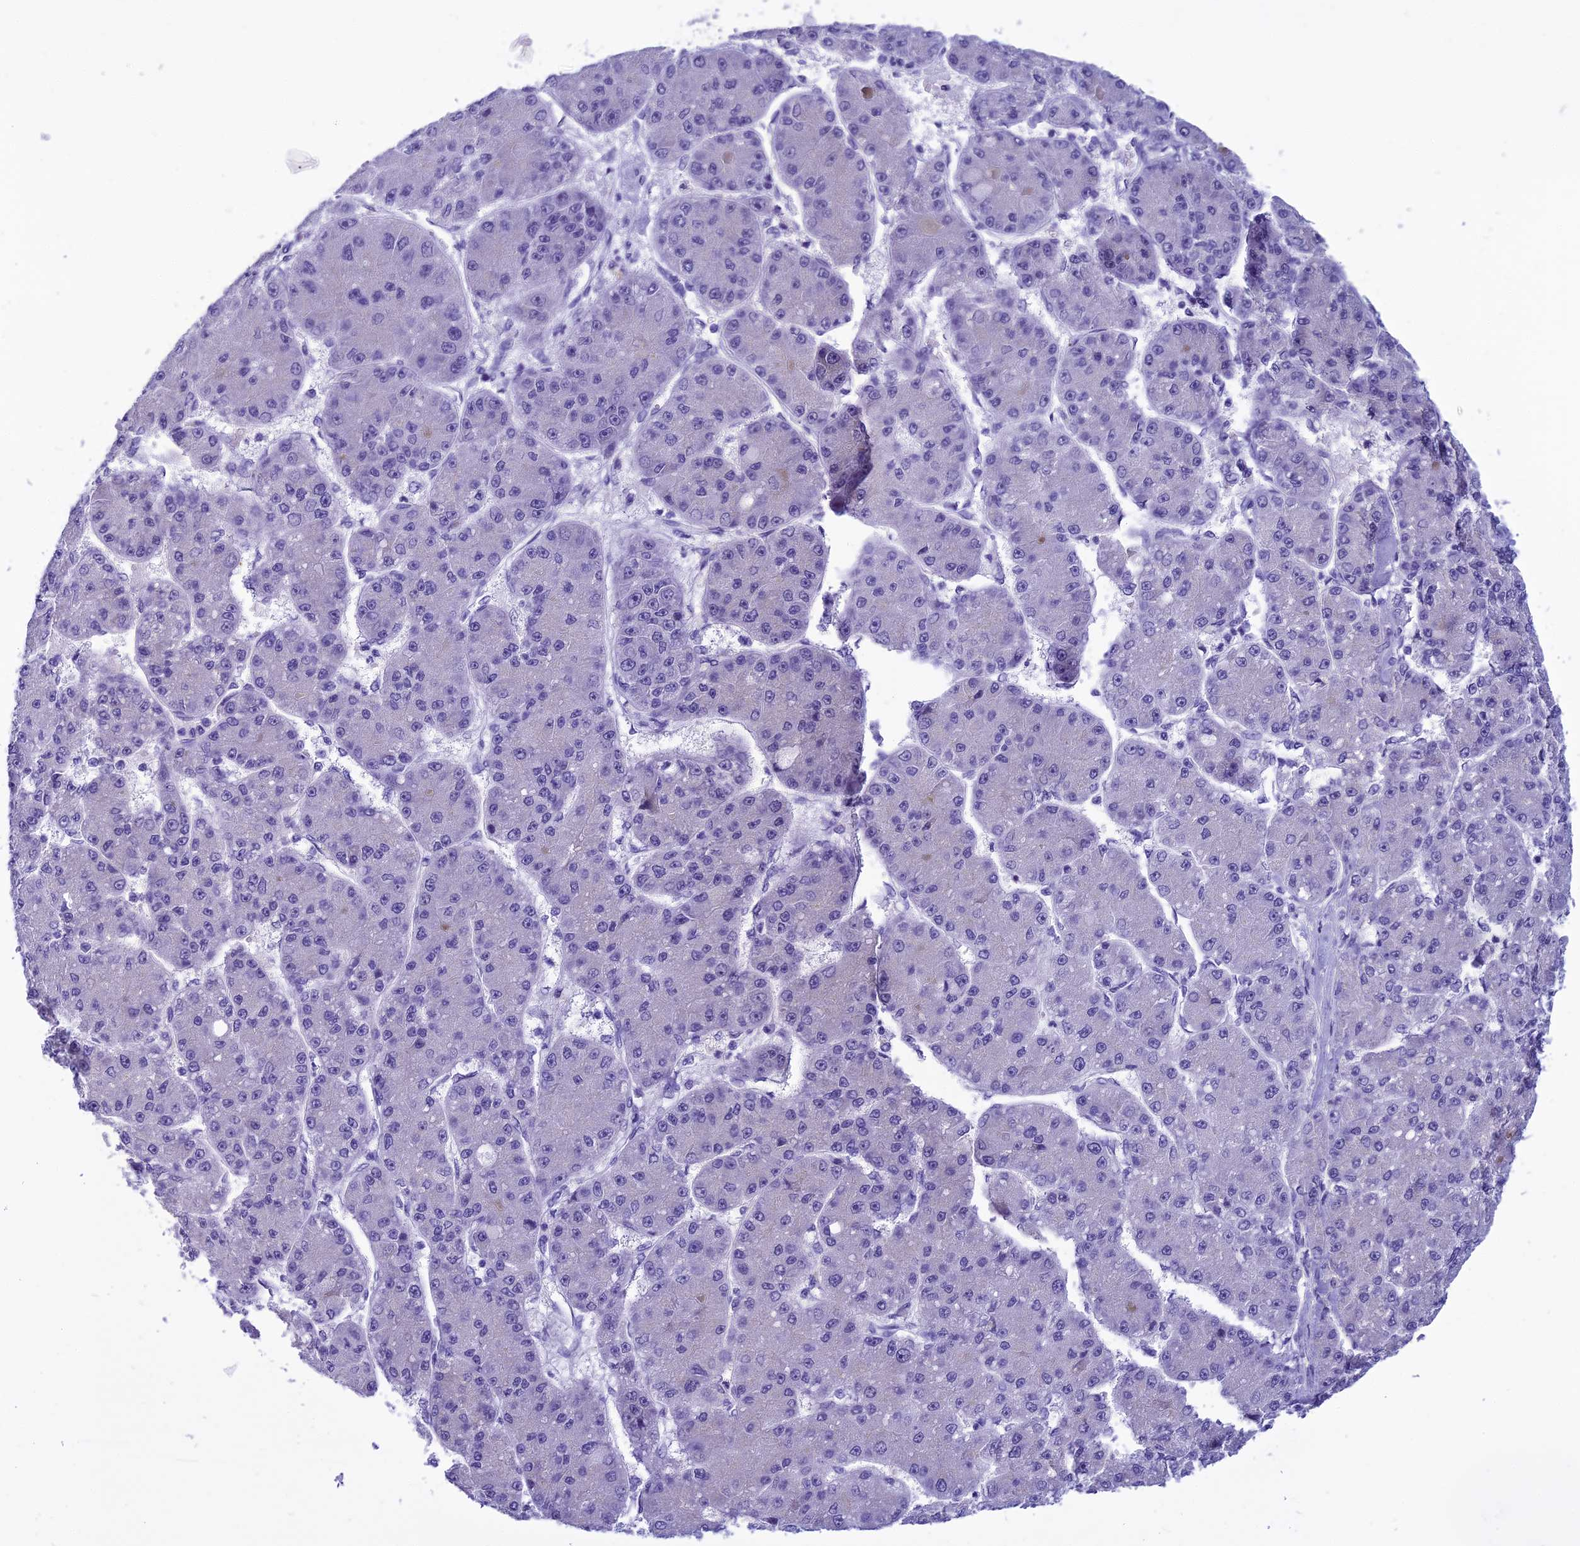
{"staining": {"intensity": "negative", "quantity": "none", "location": "none"}, "tissue": "liver cancer", "cell_type": "Tumor cells", "image_type": "cancer", "snomed": [{"axis": "morphology", "description": "Carcinoma, Hepatocellular, NOS"}, {"axis": "topography", "description": "Liver"}], "caption": "This photomicrograph is of liver cancer (hepatocellular carcinoma) stained with IHC to label a protein in brown with the nuclei are counter-stained blue. There is no staining in tumor cells.", "gene": "KCTD14", "patient": {"sex": "male", "age": 67}}